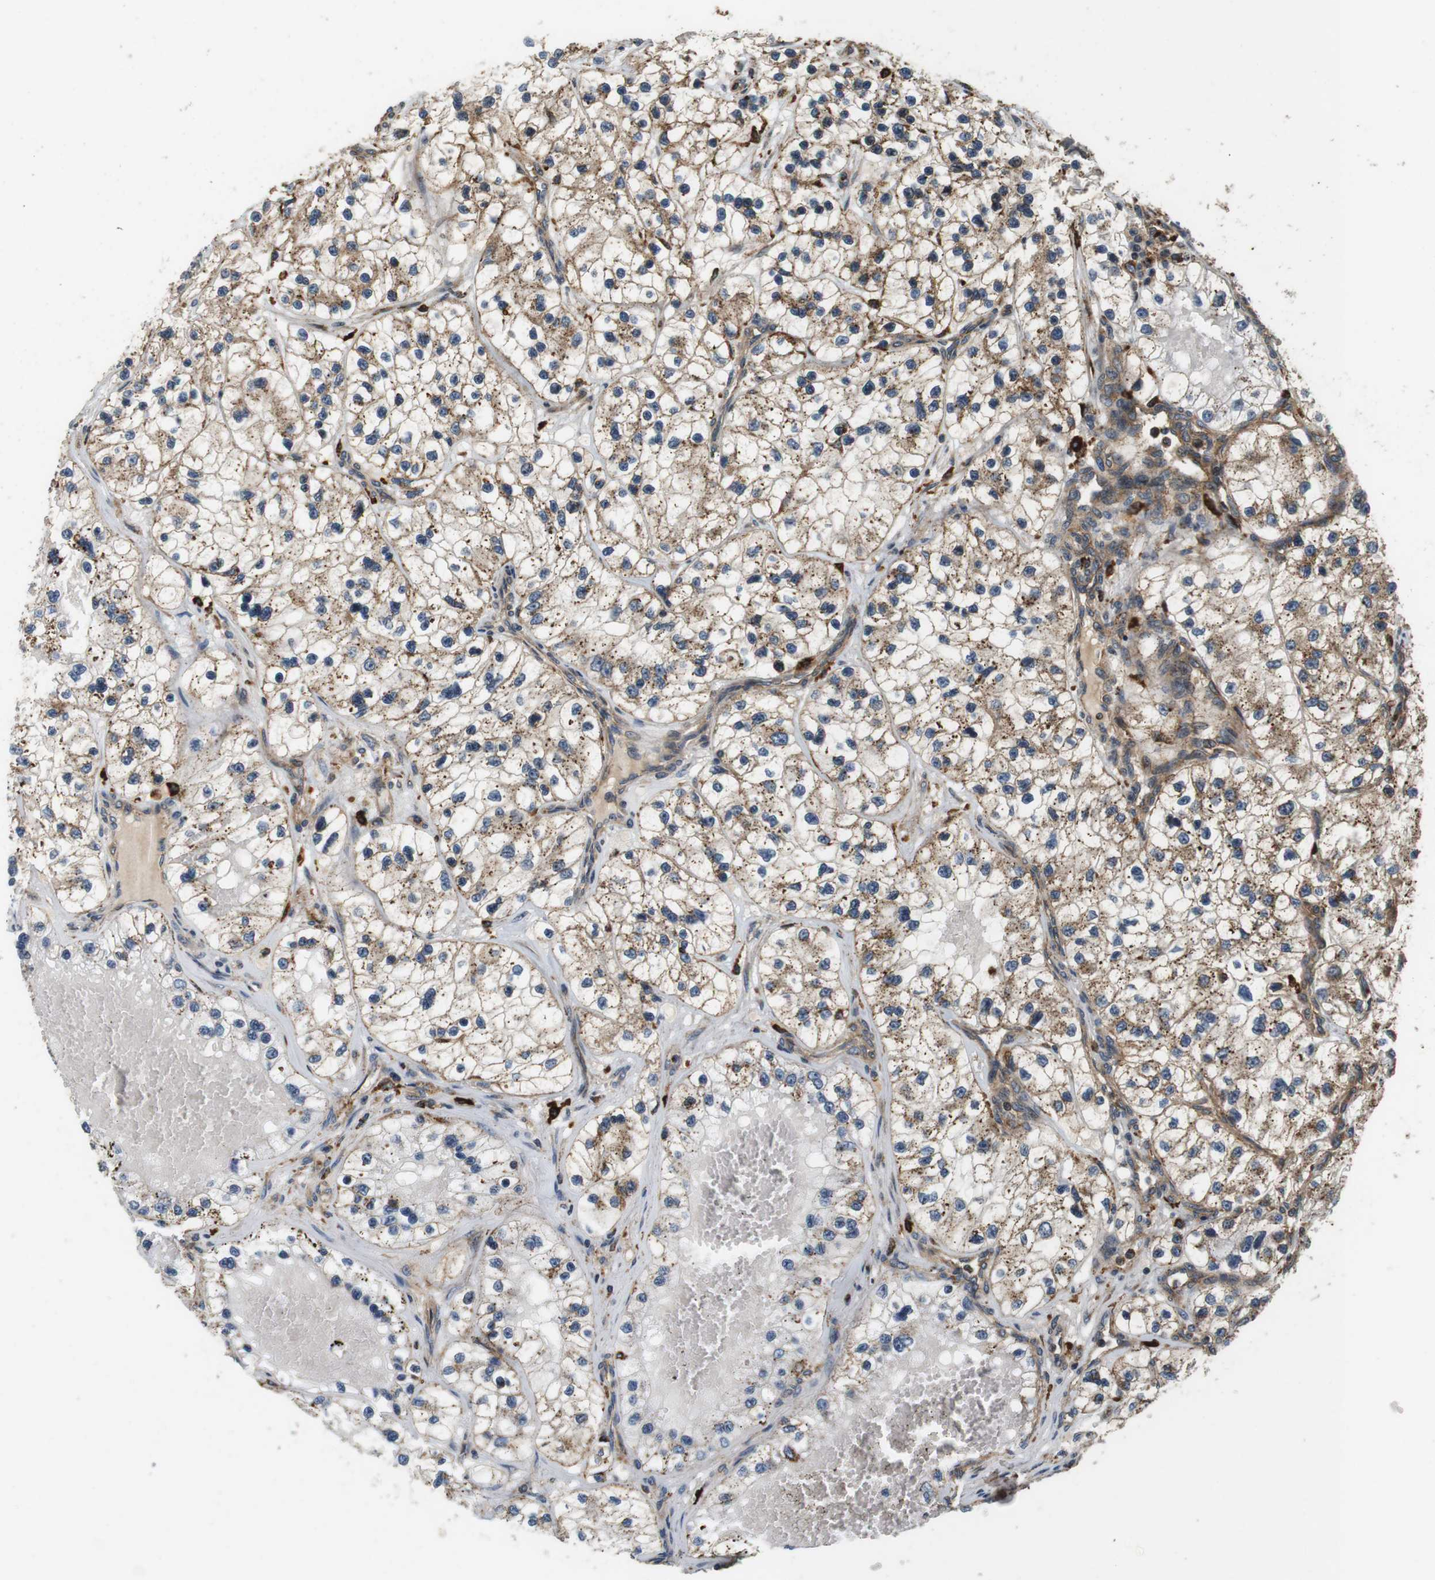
{"staining": {"intensity": "moderate", "quantity": "25%-75%", "location": "cytoplasmic/membranous"}, "tissue": "renal cancer", "cell_type": "Tumor cells", "image_type": "cancer", "snomed": [{"axis": "morphology", "description": "Adenocarcinoma, NOS"}, {"axis": "topography", "description": "Kidney"}], "caption": "Moderate cytoplasmic/membranous protein expression is seen in approximately 25%-75% of tumor cells in renal cancer.", "gene": "TXNRD1", "patient": {"sex": "female", "age": 57}}